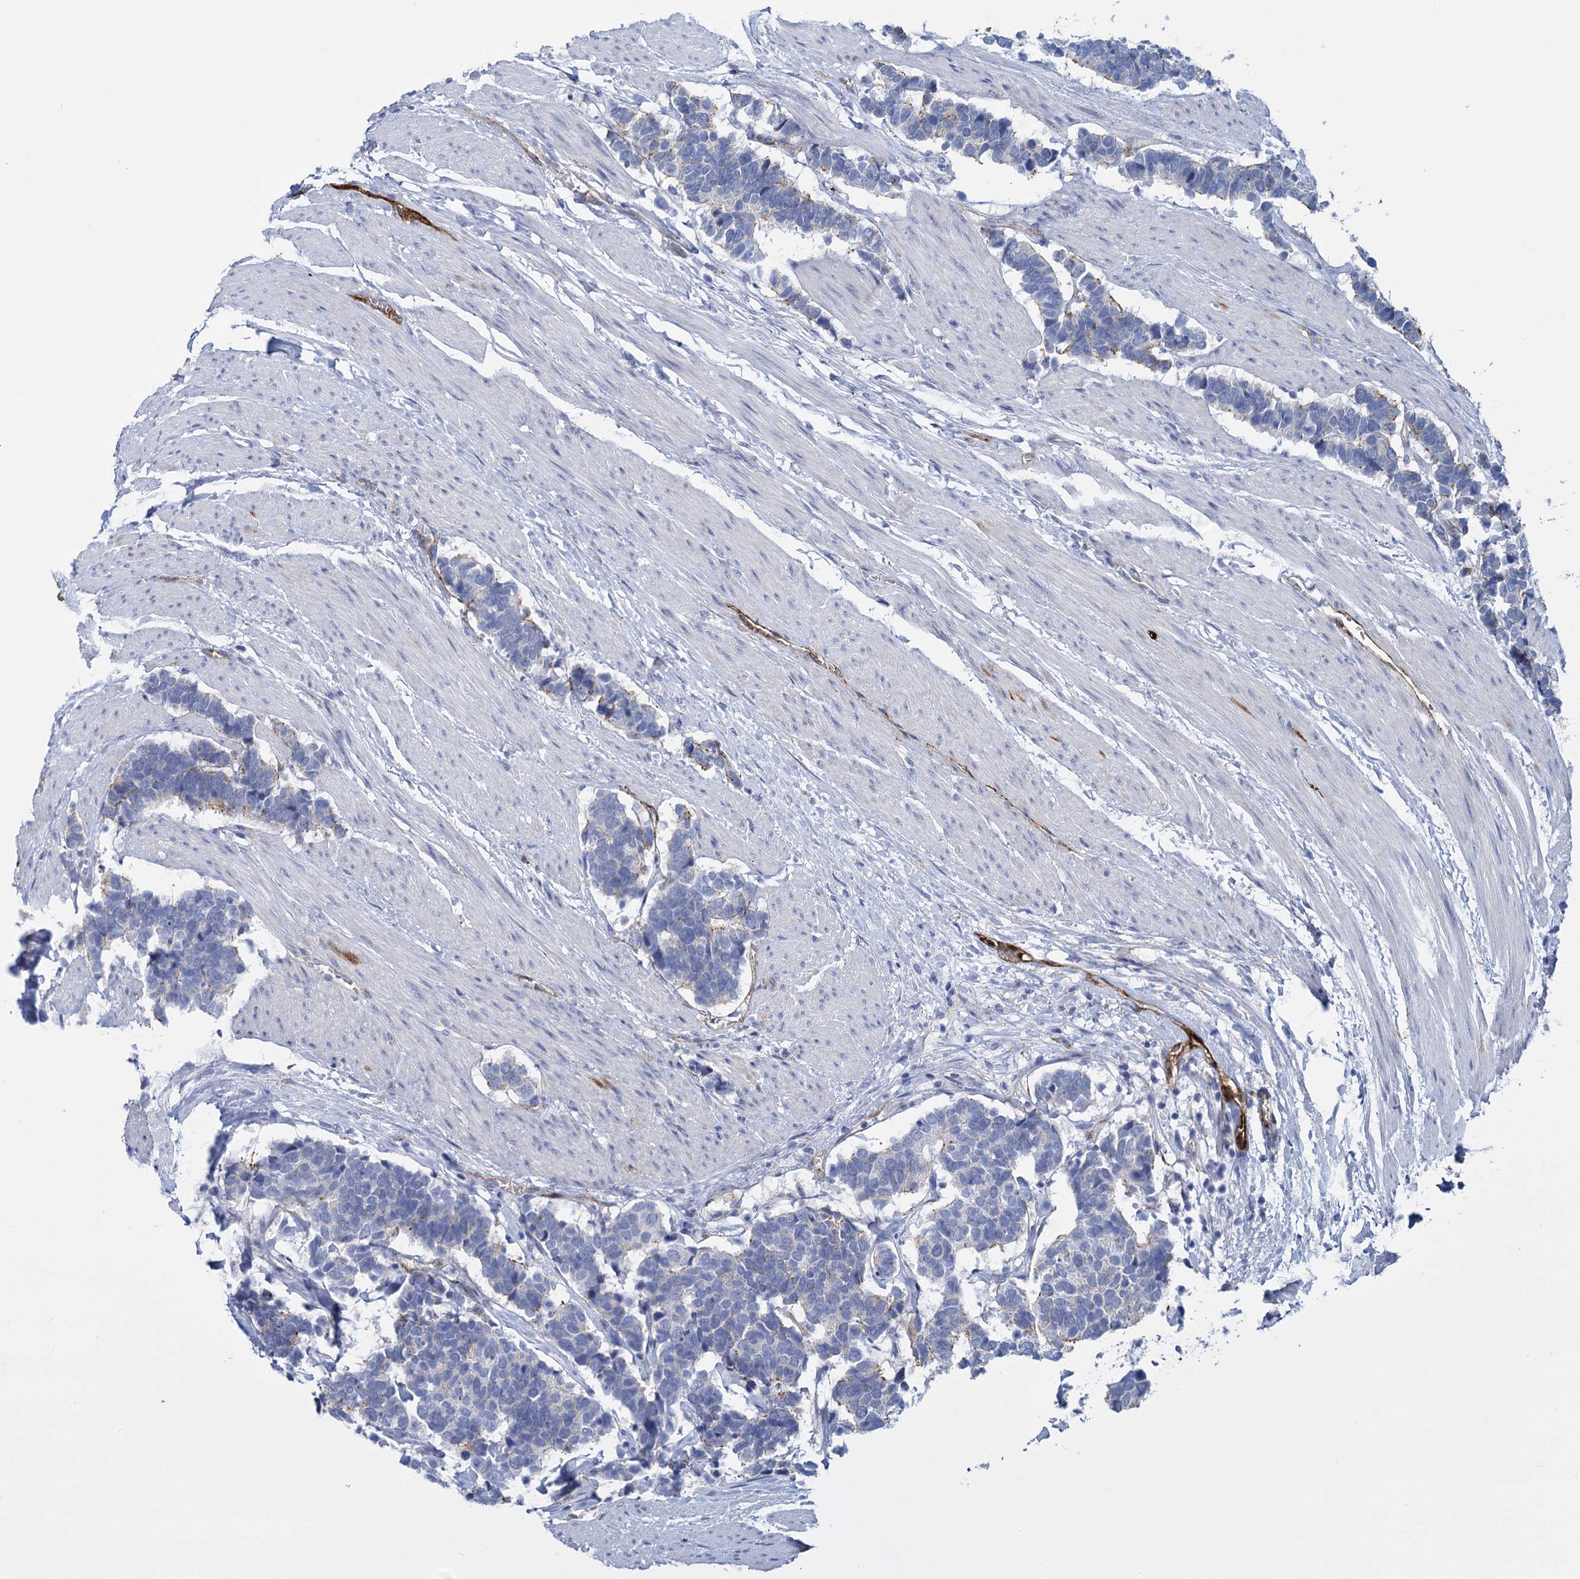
{"staining": {"intensity": "strong", "quantity": "25%-75%", "location": "cytoplasmic/membranous"}, "tissue": "carcinoid", "cell_type": "Tumor cells", "image_type": "cancer", "snomed": [{"axis": "morphology", "description": "Carcinoma, NOS"}, {"axis": "morphology", "description": "Carcinoid, malignant, NOS"}, {"axis": "topography", "description": "Urinary bladder"}], "caption": "Immunohistochemical staining of carcinoid shows high levels of strong cytoplasmic/membranous protein positivity in about 25%-75% of tumor cells.", "gene": "SNCG", "patient": {"sex": "male", "age": 57}}